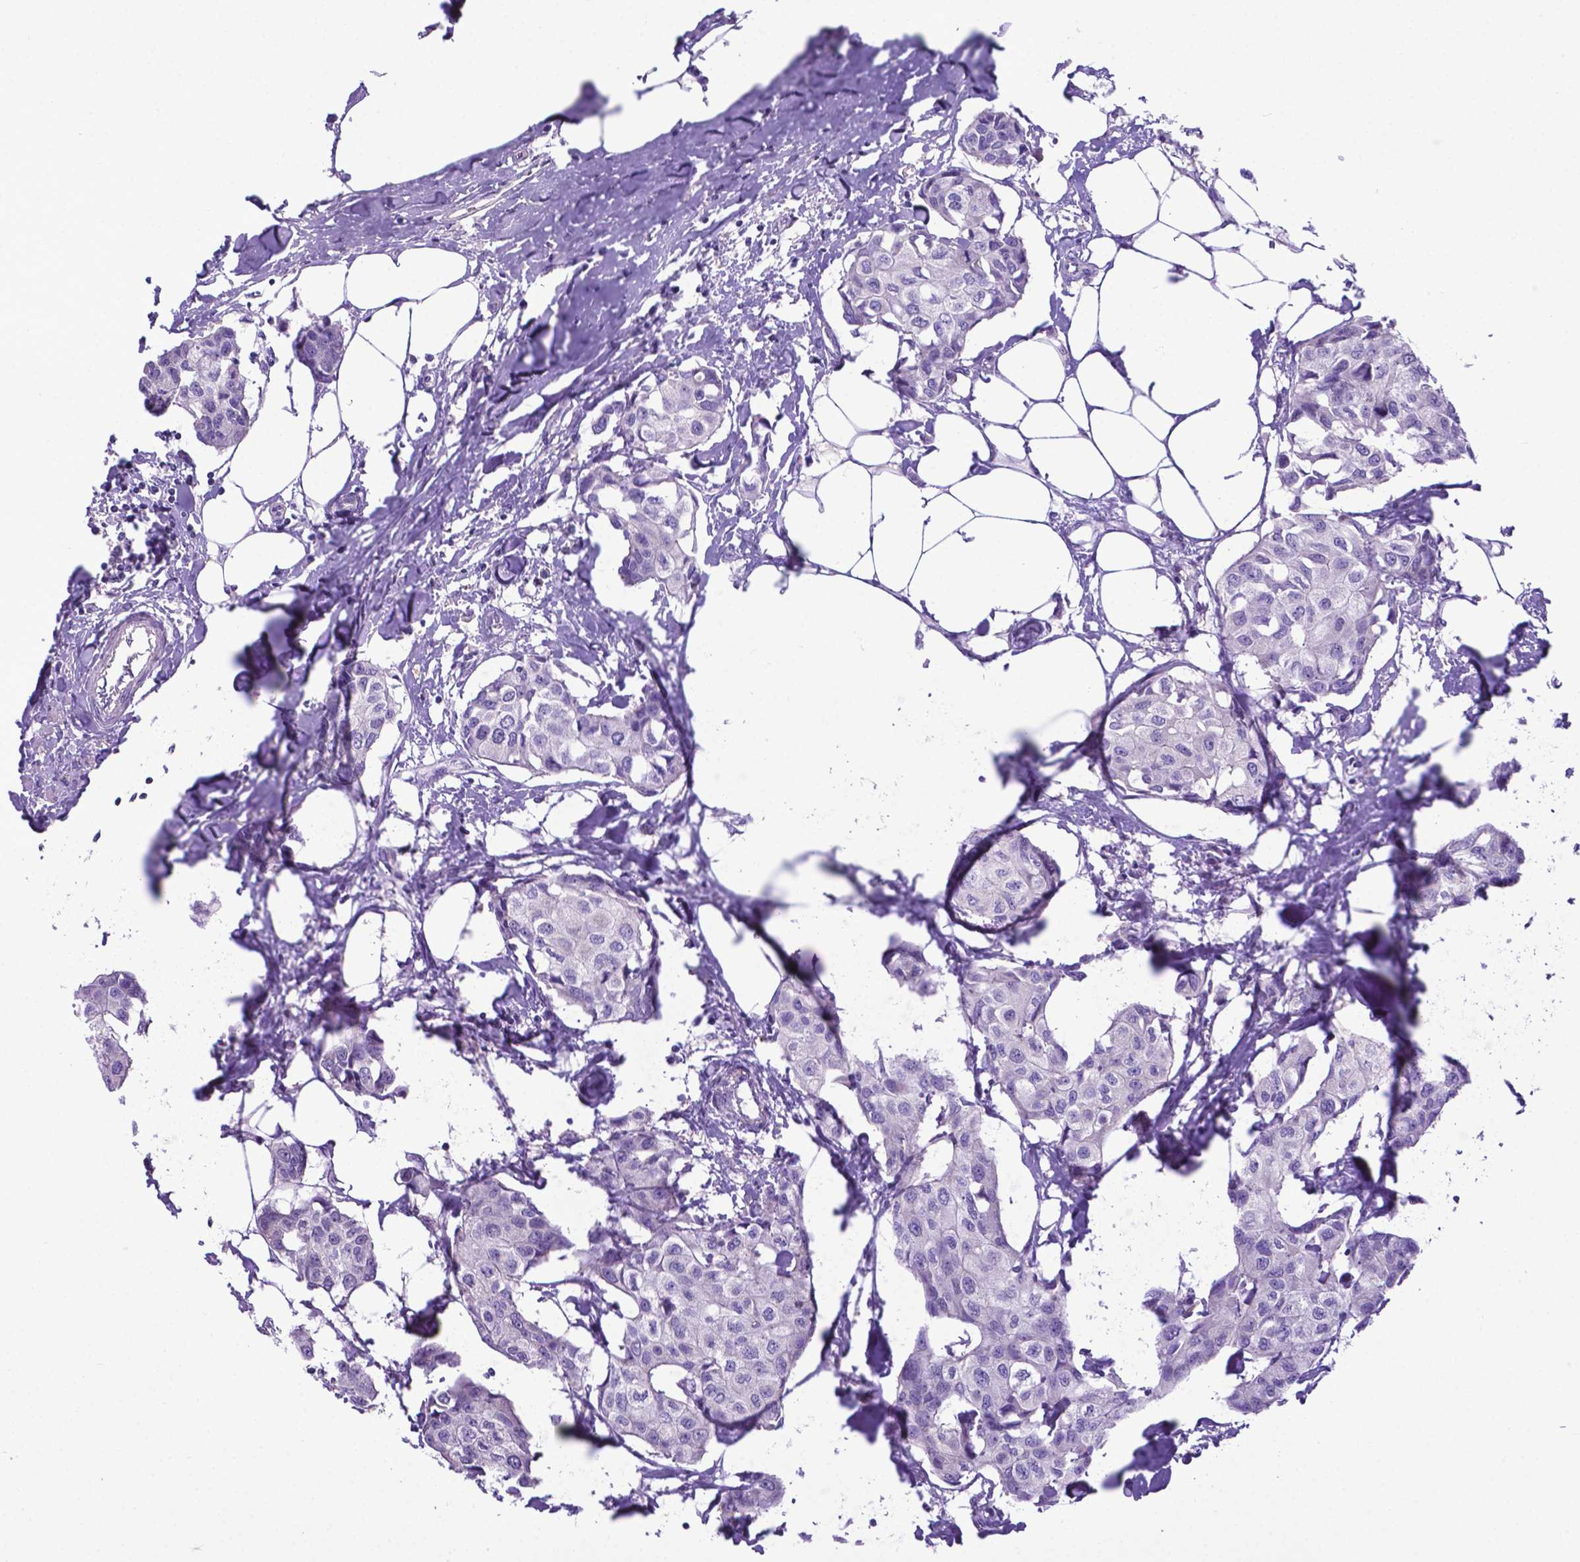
{"staining": {"intensity": "negative", "quantity": "none", "location": "none"}, "tissue": "breast cancer", "cell_type": "Tumor cells", "image_type": "cancer", "snomed": [{"axis": "morphology", "description": "Duct carcinoma"}, {"axis": "topography", "description": "Breast"}], "caption": "Photomicrograph shows no significant protein expression in tumor cells of breast cancer (infiltrating ductal carcinoma).", "gene": "ADRA2B", "patient": {"sex": "female", "age": 80}}